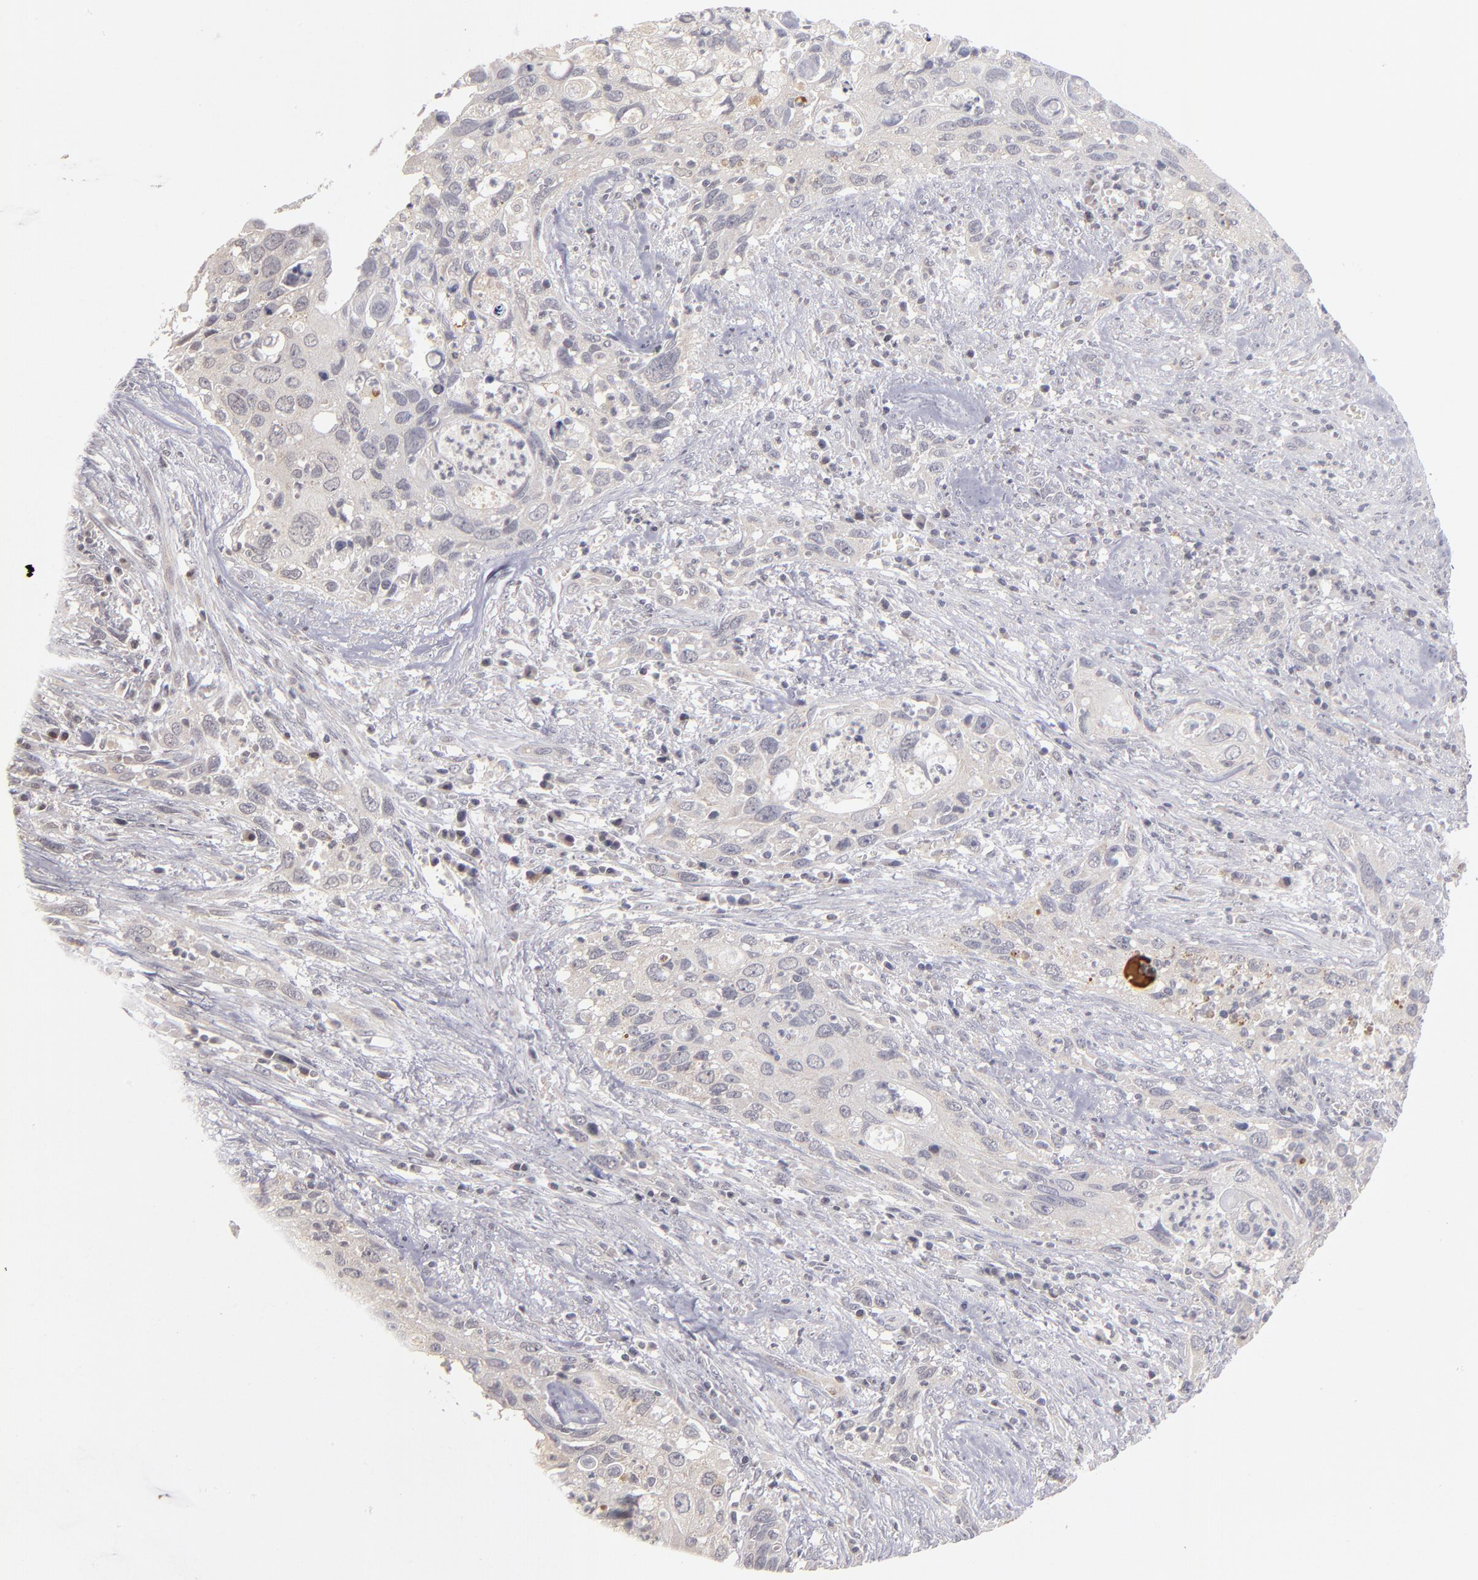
{"staining": {"intensity": "negative", "quantity": "none", "location": "none"}, "tissue": "urothelial cancer", "cell_type": "Tumor cells", "image_type": "cancer", "snomed": [{"axis": "morphology", "description": "Urothelial carcinoma, High grade"}, {"axis": "topography", "description": "Urinary bladder"}], "caption": "Immunohistochemistry of urothelial cancer exhibits no expression in tumor cells.", "gene": "EXD2", "patient": {"sex": "male", "age": 71}}